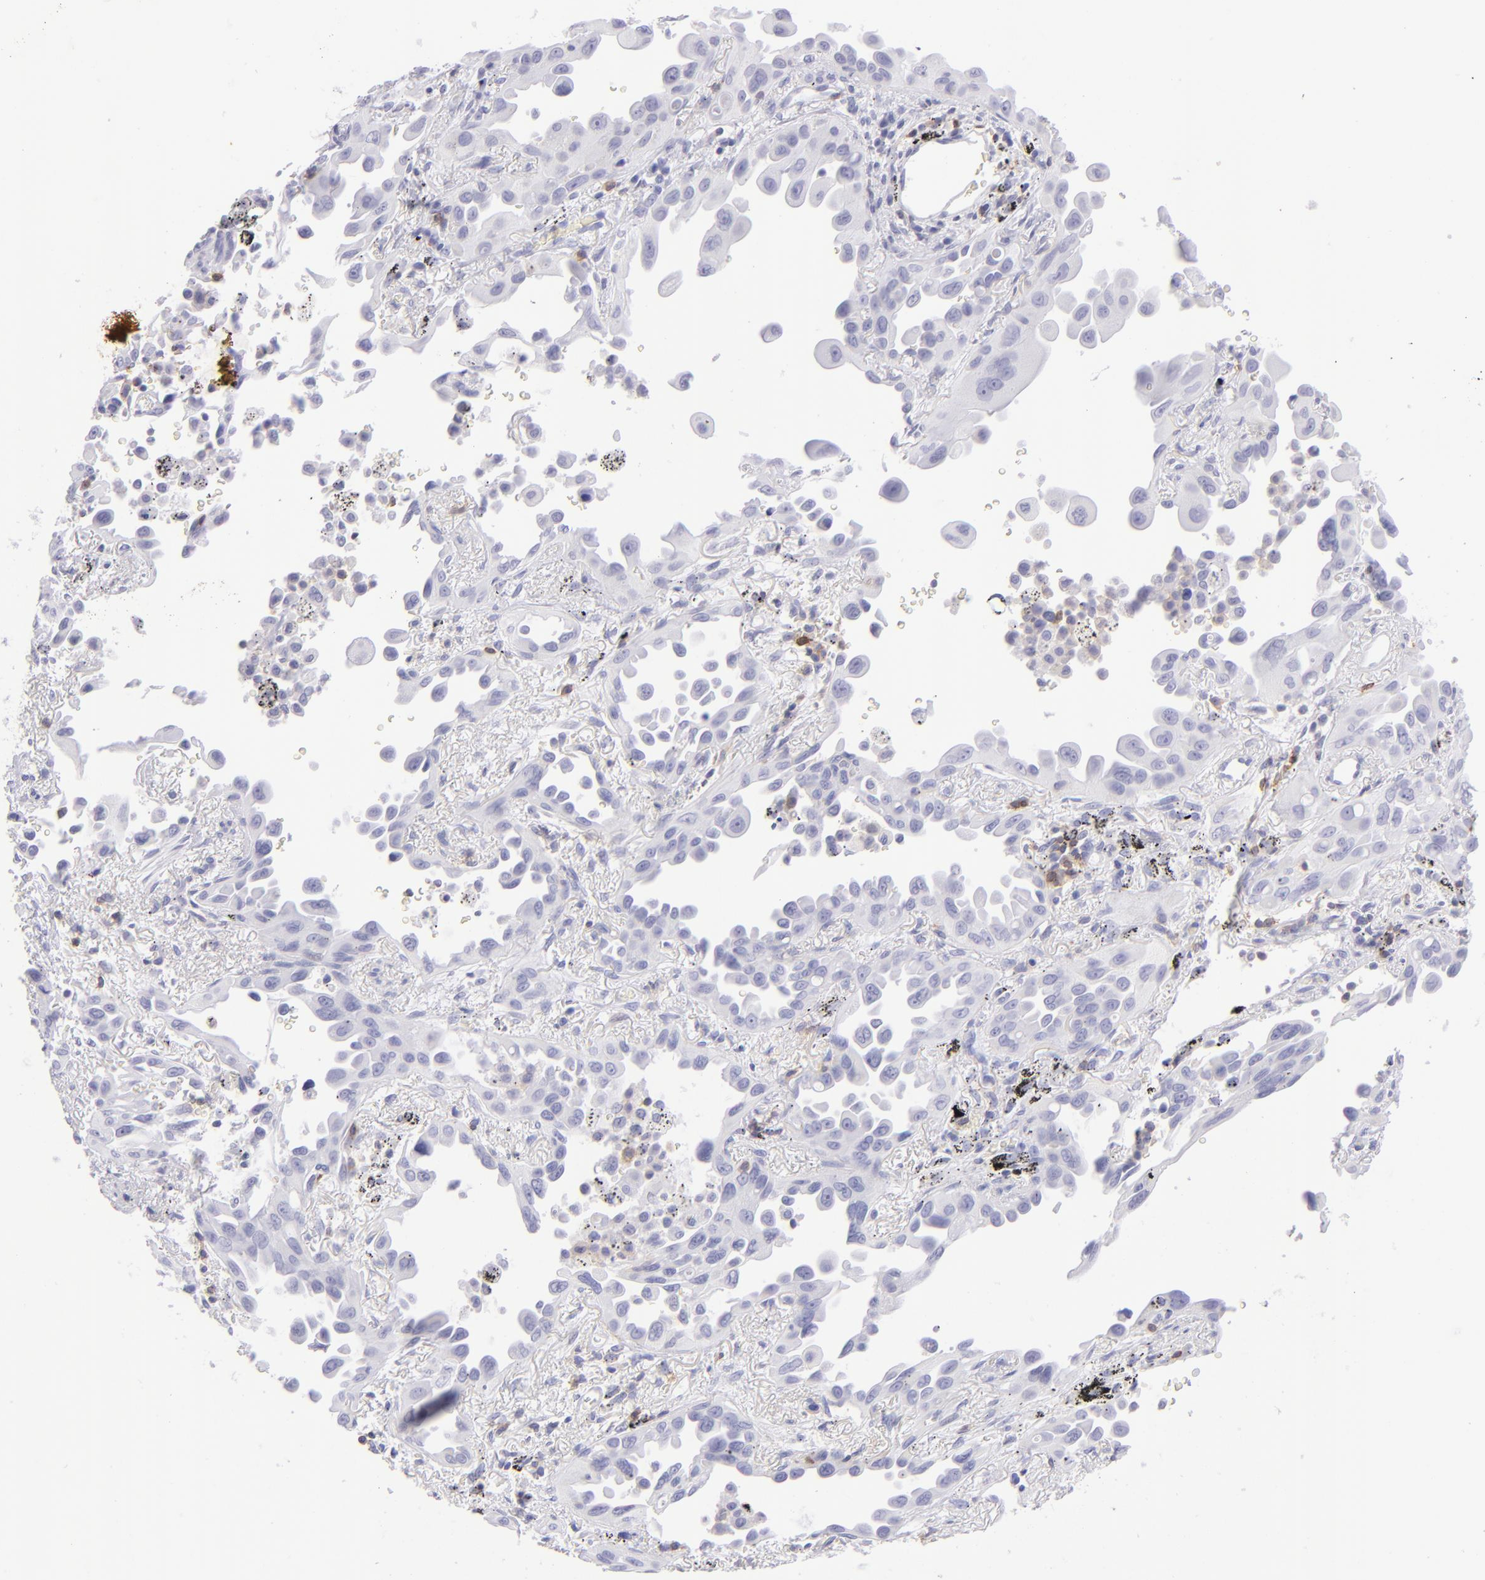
{"staining": {"intensity": "negative", "quantity": "none", "location": "none"}, "tissue": "lung cancer", "cell_type": "Tumor cells", "image_type": "cancer", "snomed": [{"axis": "morphology", "description": "Adenocarcinoma, NOS"}, {"axis": "topography", "description": "Lung"}], "caption": "The immunohistochemistry micrograph has no significant staining in tumor cells of lung adenocarcinoma tissue. Nuclei are stained in blue.", "gene": "CD69", "patient": {"sex": "male", "age": 68}}